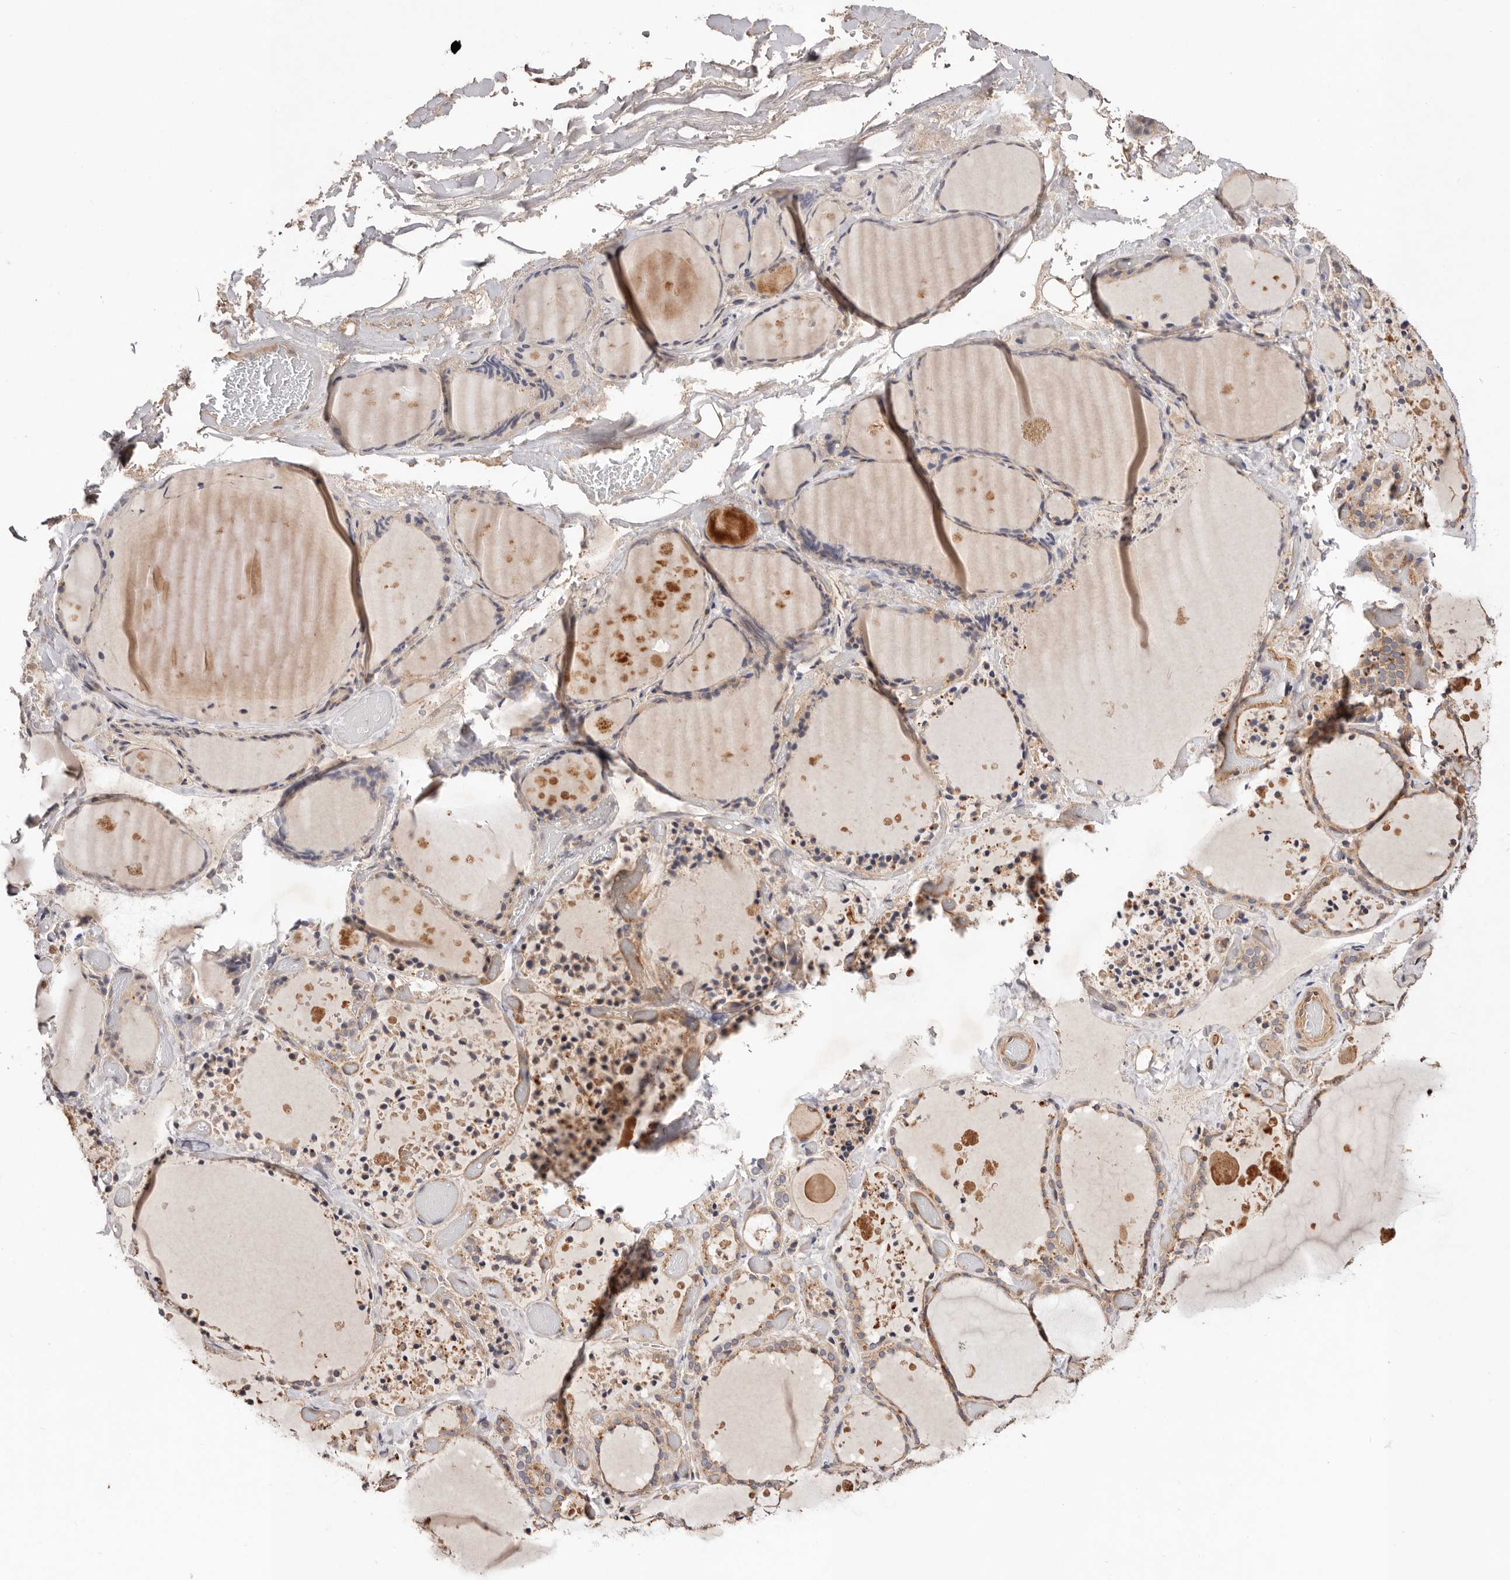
{"staining": {"intensity": "moderate", "quantity": ">75%", "location": "cytoplasmic/membranous"}, "tissue": "thyroid gland", "cell_type": "Glandular cells", "image_type": "normal", "snomed": [{"axis": "morphology", "description": "Normal tissue, NOS"}, {"axis": "topography", "description": "Thyroid gland"}], "caption": "Thyroid gland stained with DAB immunohistochemistry (IHC) demonstrates medium levels of moderate cytoplasmic/membranous positivity in about >75% of glandular cells.", "gene": "MACF1", "patient": {"sex": "female", "age": 44}}